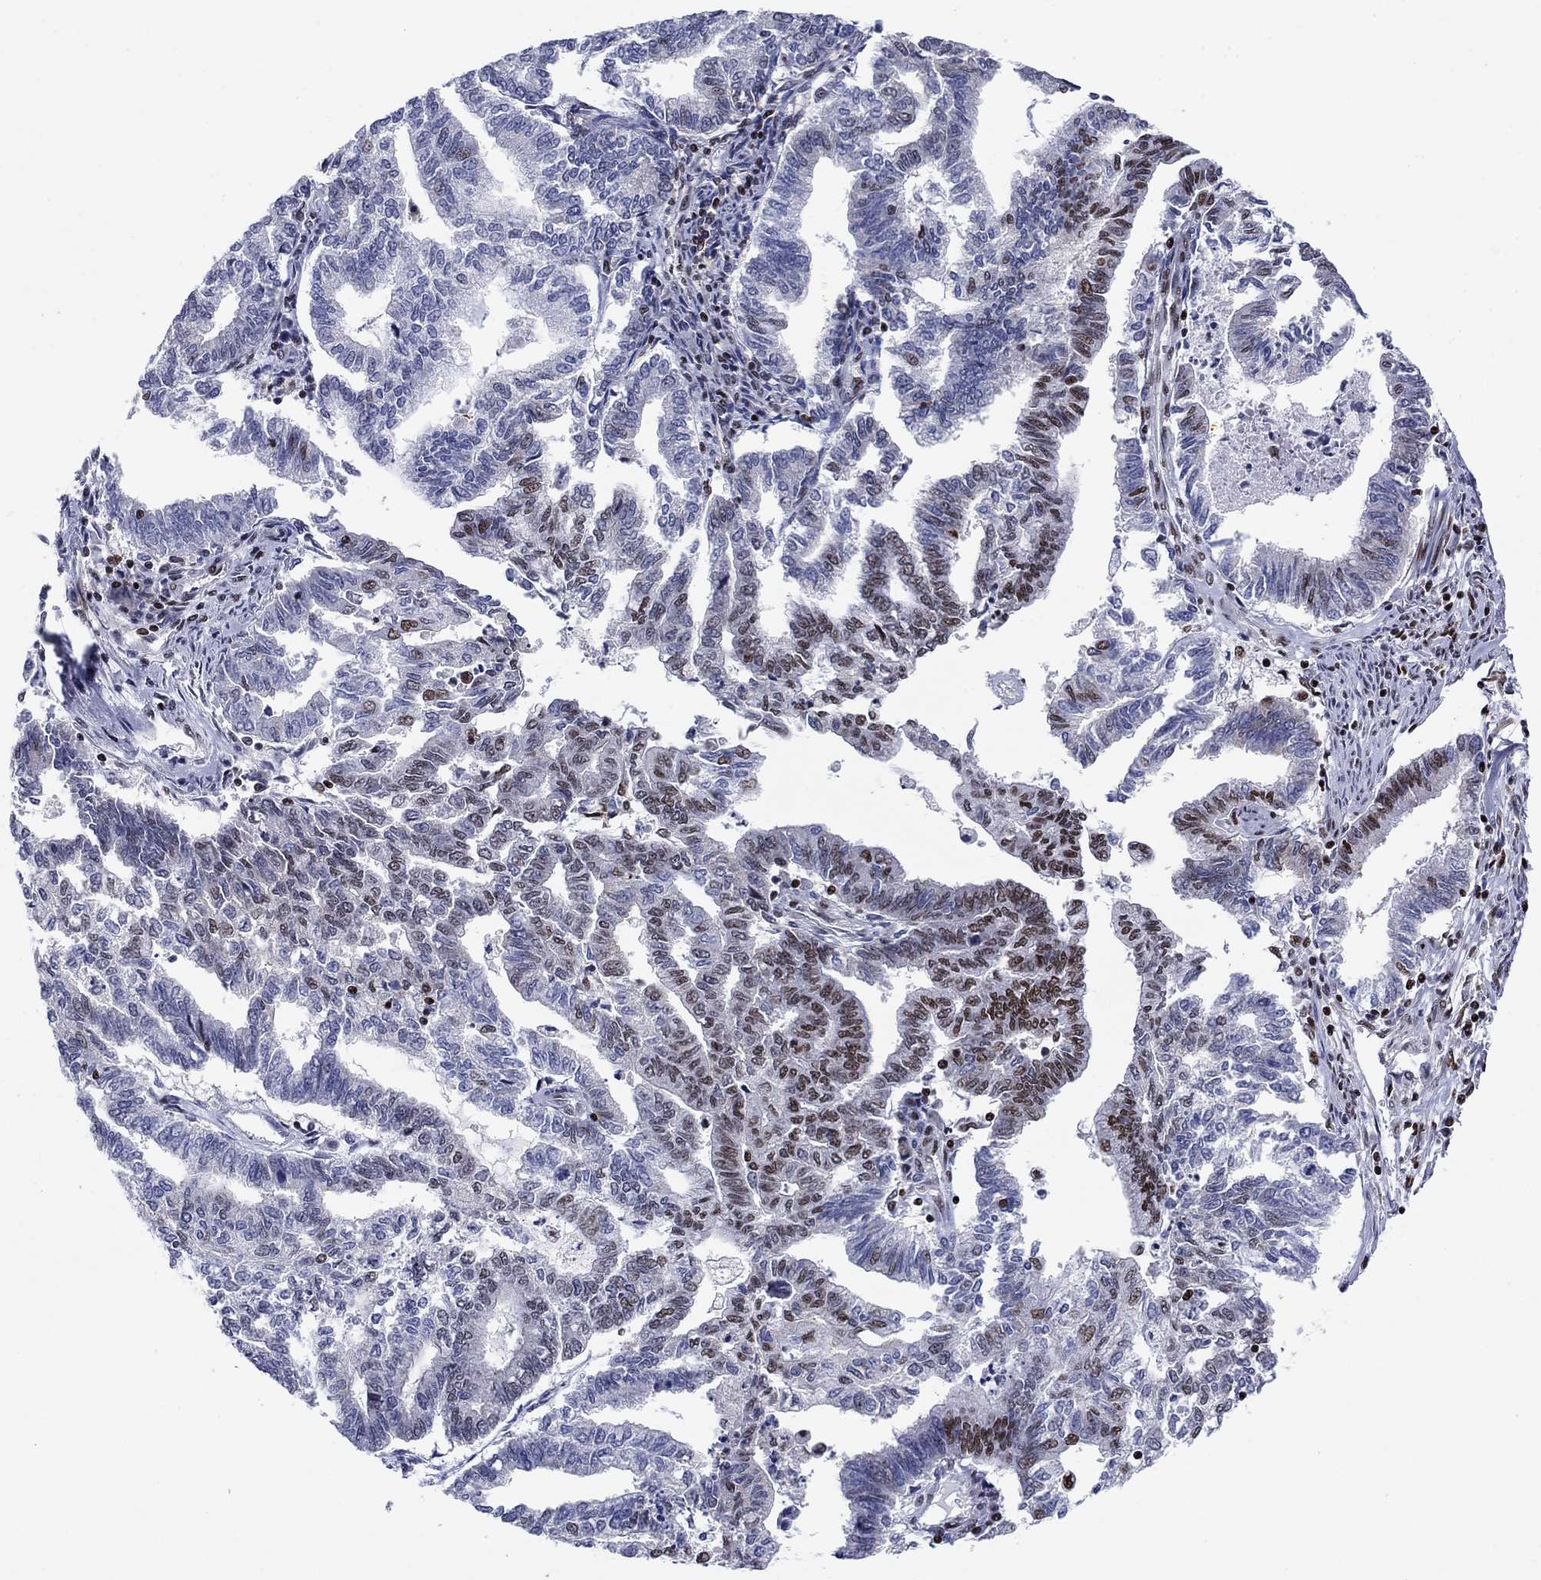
{"staining": {"intensity": "moderate", "quantity": "25%-75%", "location": "nuclear"}, "tissue": "endometrial cancer", "cell_type": "Tumor cells", "image_type": "cancer", "snomed": [{"axis": "morphology", "description": "Adenocarcinoma, NOS"}, {"axis": "topography", "description": "Endometrium"}], "caption": "Human adenocarcinoma (endometrial) stained for a protein (brown) exhibits moderate nuclear positive positivity in approximately 25%-75% of tumor cells.", "gene": "RPRD1B", "patient": {"sex": "female", "age": 79}}